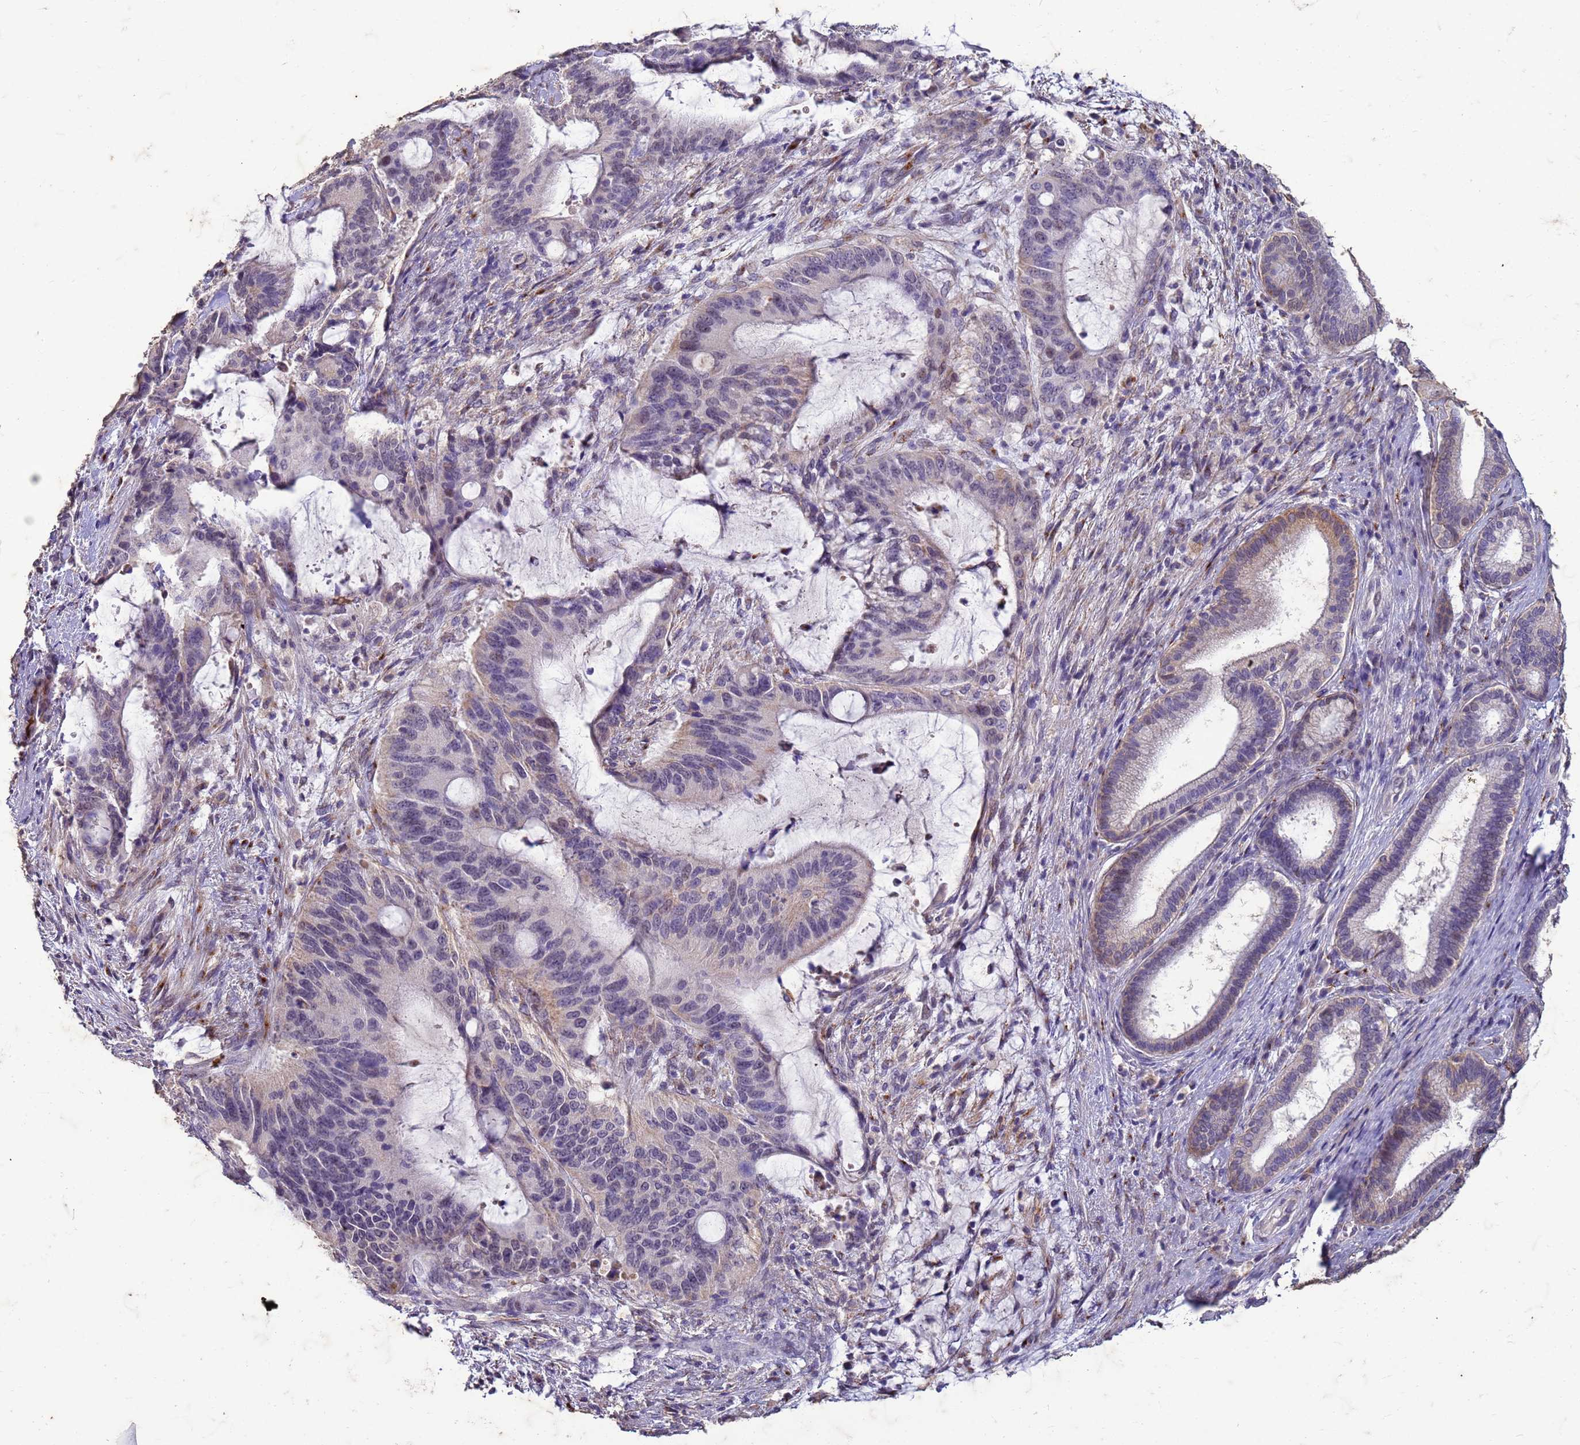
{"staining": {"intensity": "weak", "quantity": "<25%", "location": "cytoplasmic/membranous"}, "tissue": "liver cancer", "cell_type": "Tumor cells", "image_type": "cancer", "snomed": [{"axis": "morphology", "description": "Normal tissue, NOS"}, {"axis": "morphology", "description": "Cholangiocarcinoma"}, {"axis": "topography", "description": "Liver"}, {"axis": "topography", "description": "Peripheral nerve tissue"}], "caption": "IHC histopathology image of liver cancer (cholangiocarcinoma) stained for a protein (brown), which demonstrates no positivity in tumor cells. (Stains: DAB (3,3'-diaminobenzidine) immunohistochemistry with hematoxylin counter stain, Microscopy: brightfield microscopy at high magnification).", "gene": "SLC25A15", "patient": {"sex": "female", "age": 73}}